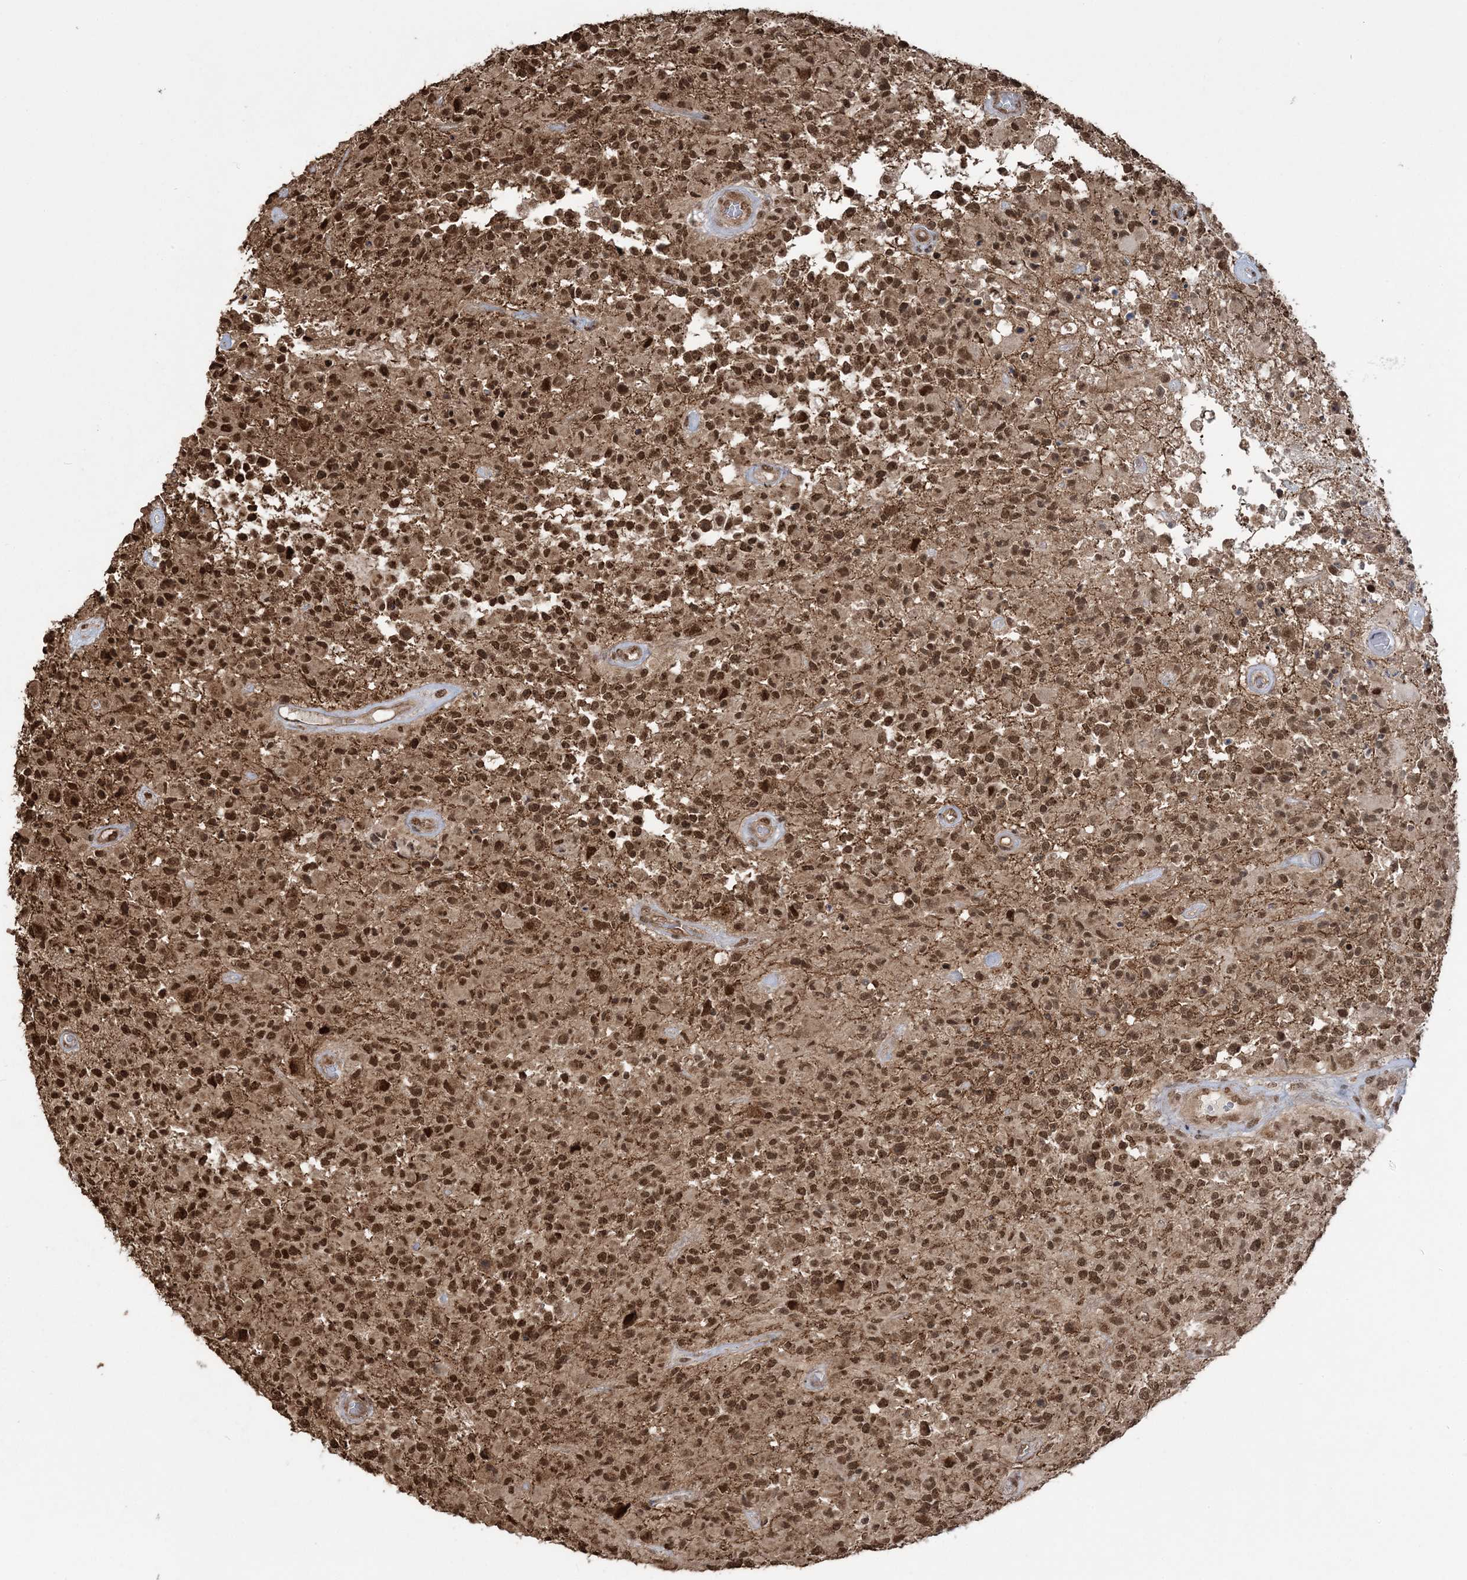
{"staining": {"intensity": "strong", "quantity": ">75%", "location": "nuclear"}, "tissue": "glioma", "cell_type": "Tumor cells", "image_type": "cancer", "snomed": [{"axis": "morphology", "description": "Glioma, malignant, High grade"}, {"axis": "morphology", "description": "Glioblastoma, NOS"}, {"axis": "topography", "description": "Brain"}], "caption": "Tumor cells show high levels of strong nuclear positivity in about >75% of cells in malignant glioma (high-grade).", "gene": "ZNF839", "patient": {"sex": "male", "age": 60}}